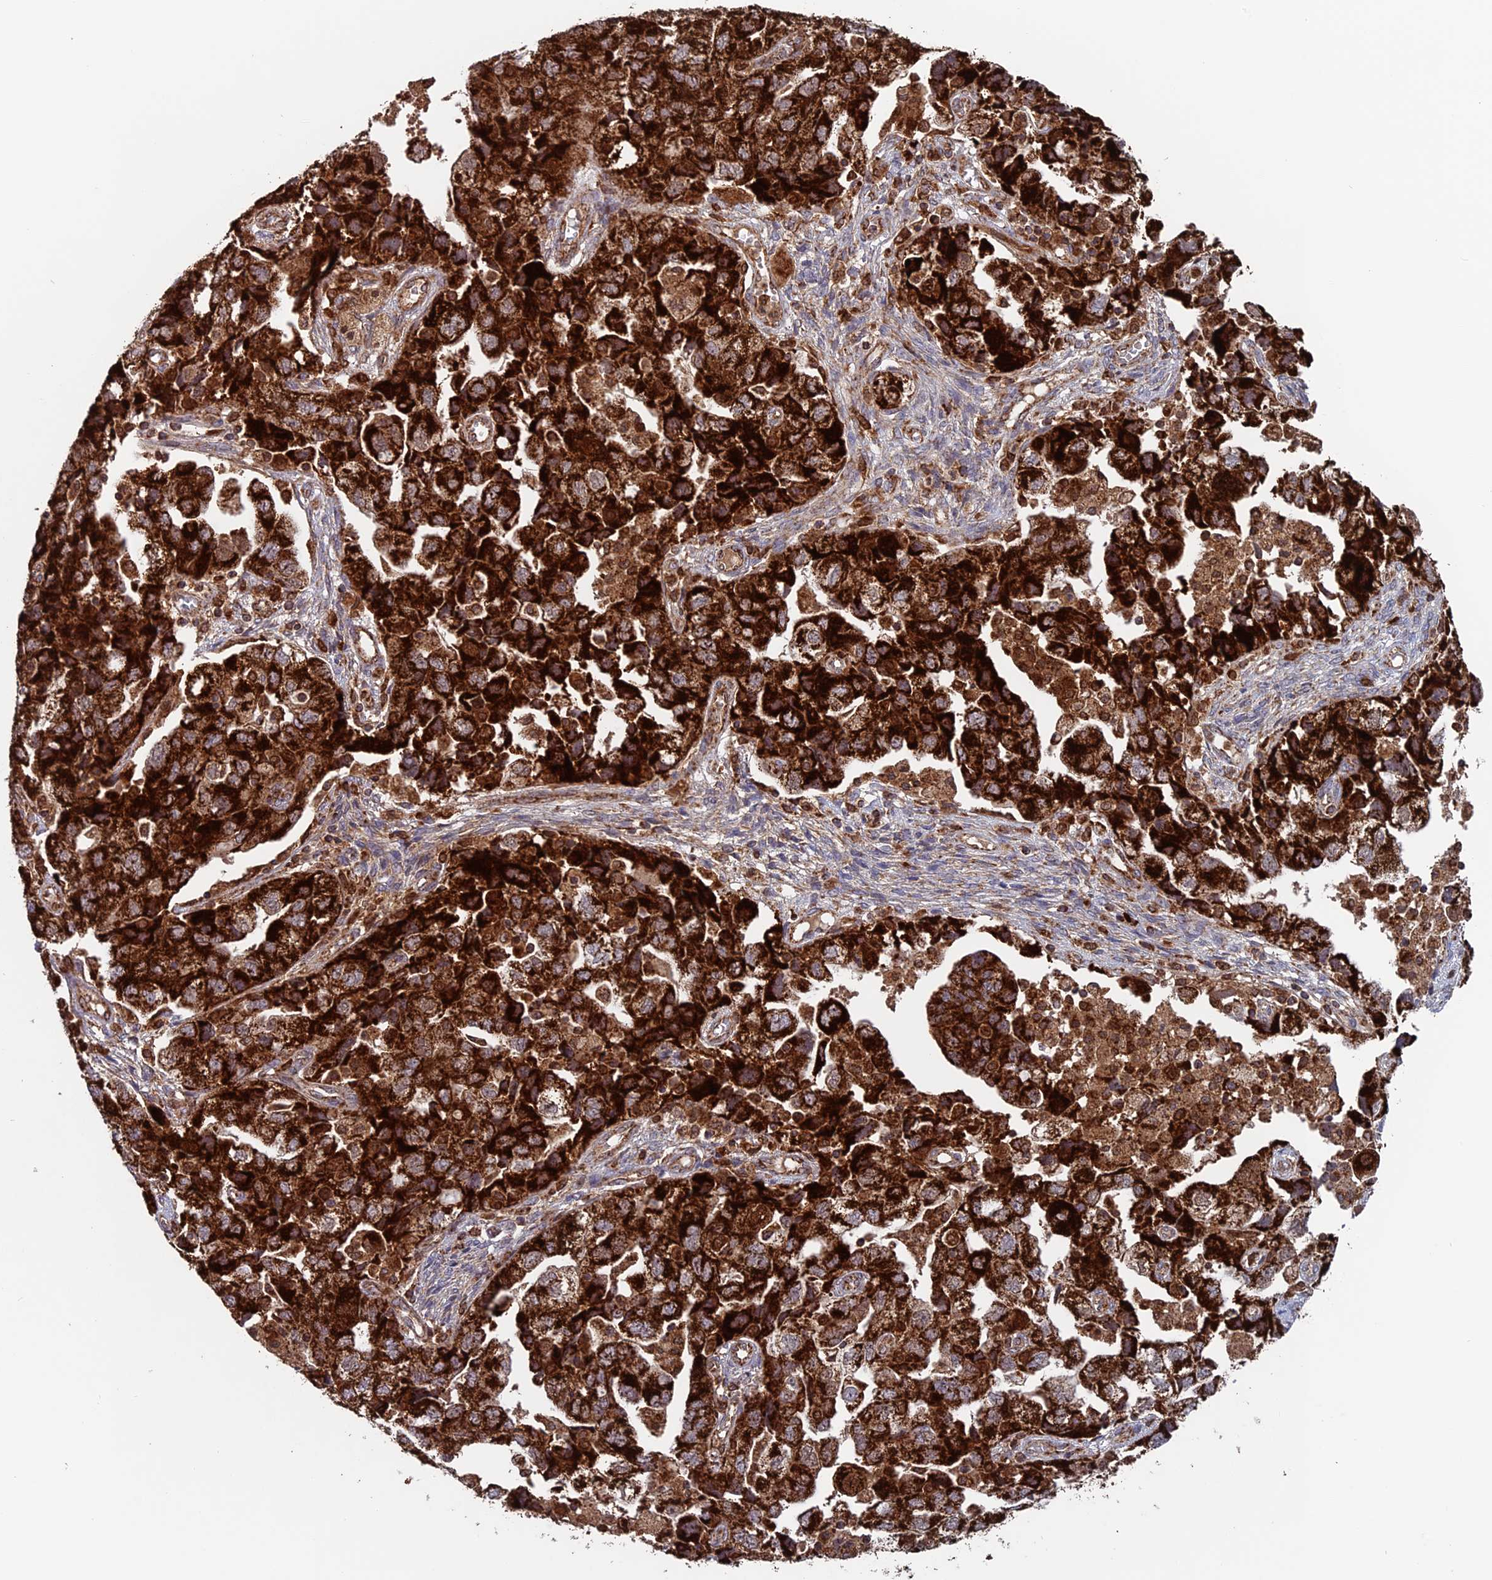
{"staining": {"intensity": "strong", "quantity": ">75%", "location": "cytoplasmic/membranous"}, "tissue": "ovarian cancer", "cell_type": "Tumor cells", "image_type": "cancer", "snomed": [{"axis": "morphology", "description": "Carcinoma, NOS"}, {"axis": "morphology", "description": "Cystadenocarcinoma, serous, NOS"}, {"axis": "topography", "description": "Ovary"}], "caption": "Serous cystadenocarcinoma (ovarian) stained with DAB (3,3'-diaminobenzidine) IHC shows high levels of strong cytoplasmic/membranous staining in about >75% of tumor cells. (DAB (3,3'-diaminobenzidine) = brown stain, brightfield microscopy at high magnification).", "gene": "DTYMK", "patient": {"sex": "female", "age": 69}}